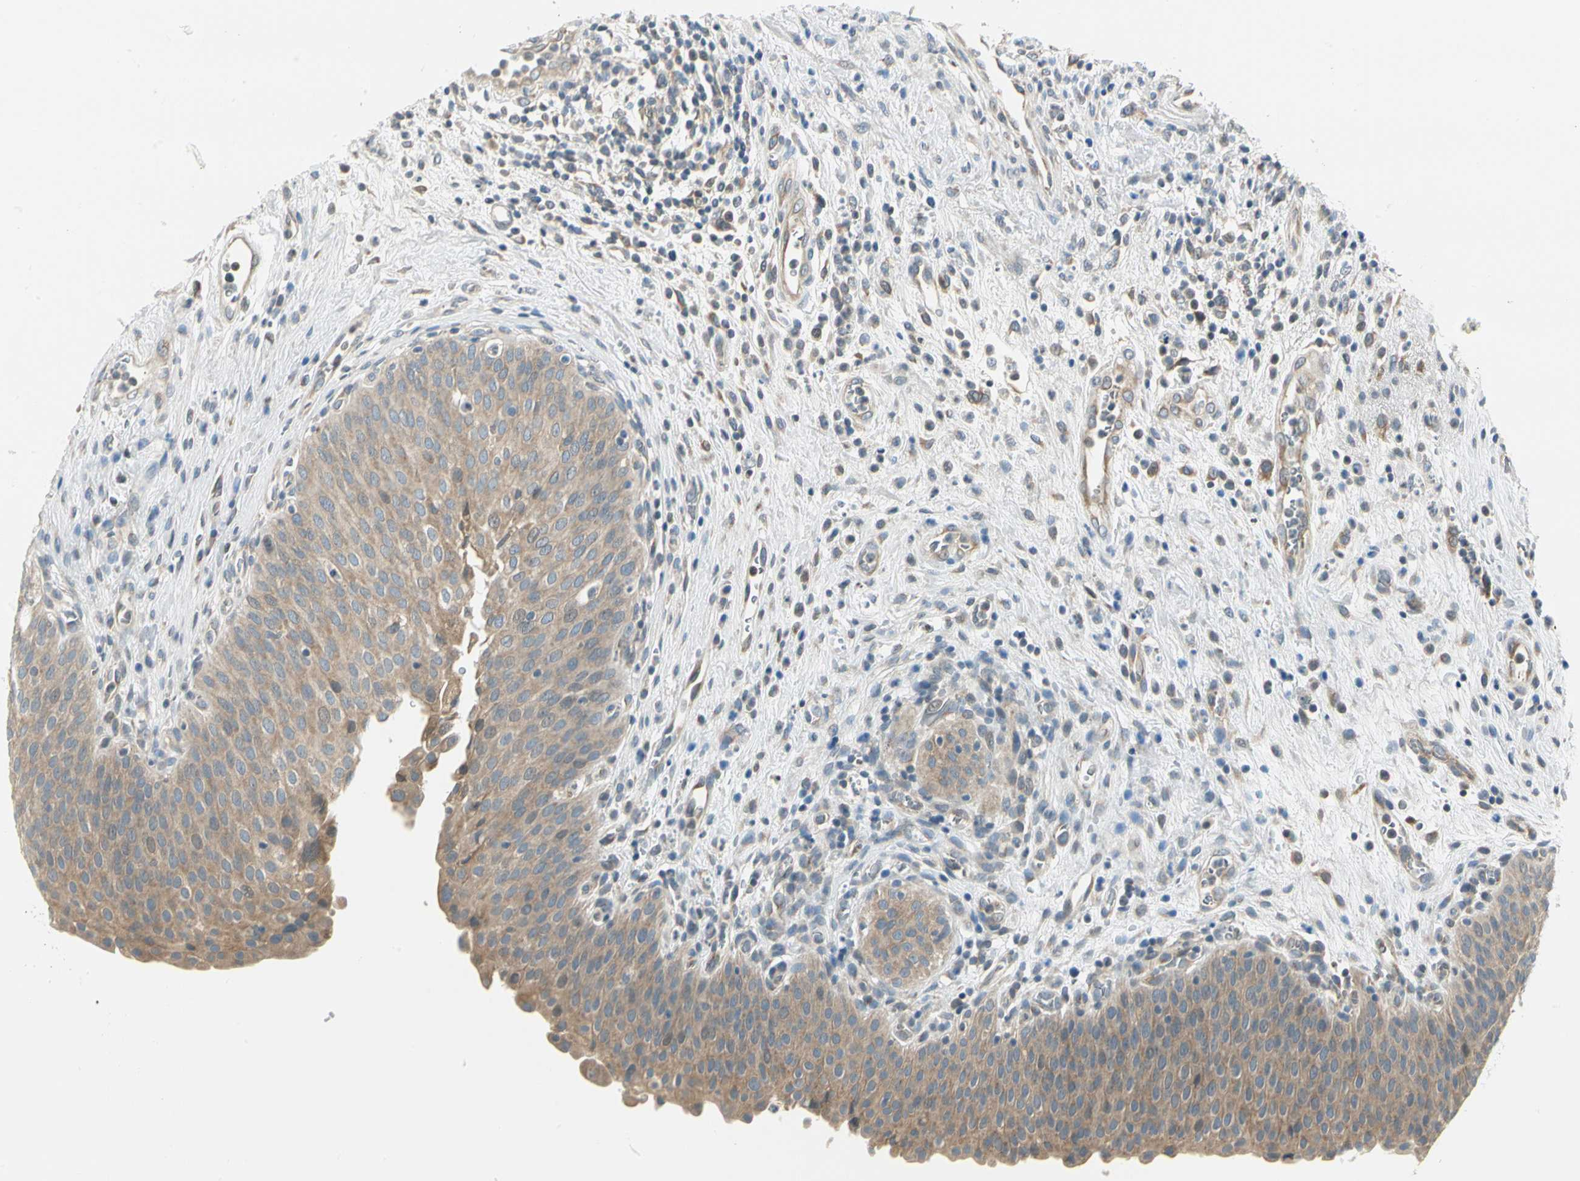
{"staining": {"intensity": "moderate", "quantity": ">75%", "location": "cytoplasmic/membranous"}, "tissue": "urinary bladder", "cell_type": "Urothelial cells", "image_type": "normal", "snomed": [{"axis": "morphology", "description": "Normal tissue, NOS"}, {"axis": "morphology", "description": "Dysplasia, NOS"}, {"axis": "topography", "description": "Urinary bladder"}], "caption": "Urothelial cells display medium levels of moderate cytoplasmic/membranous positivity in about >75% of cells in benign urinary bladder. (DAB (3,3'-diaminobenzidine) = brown stain, brightfield microscopy at high magnification).", "gene": "BNIP1", "patient": {"sex": "male", "age": 35}}